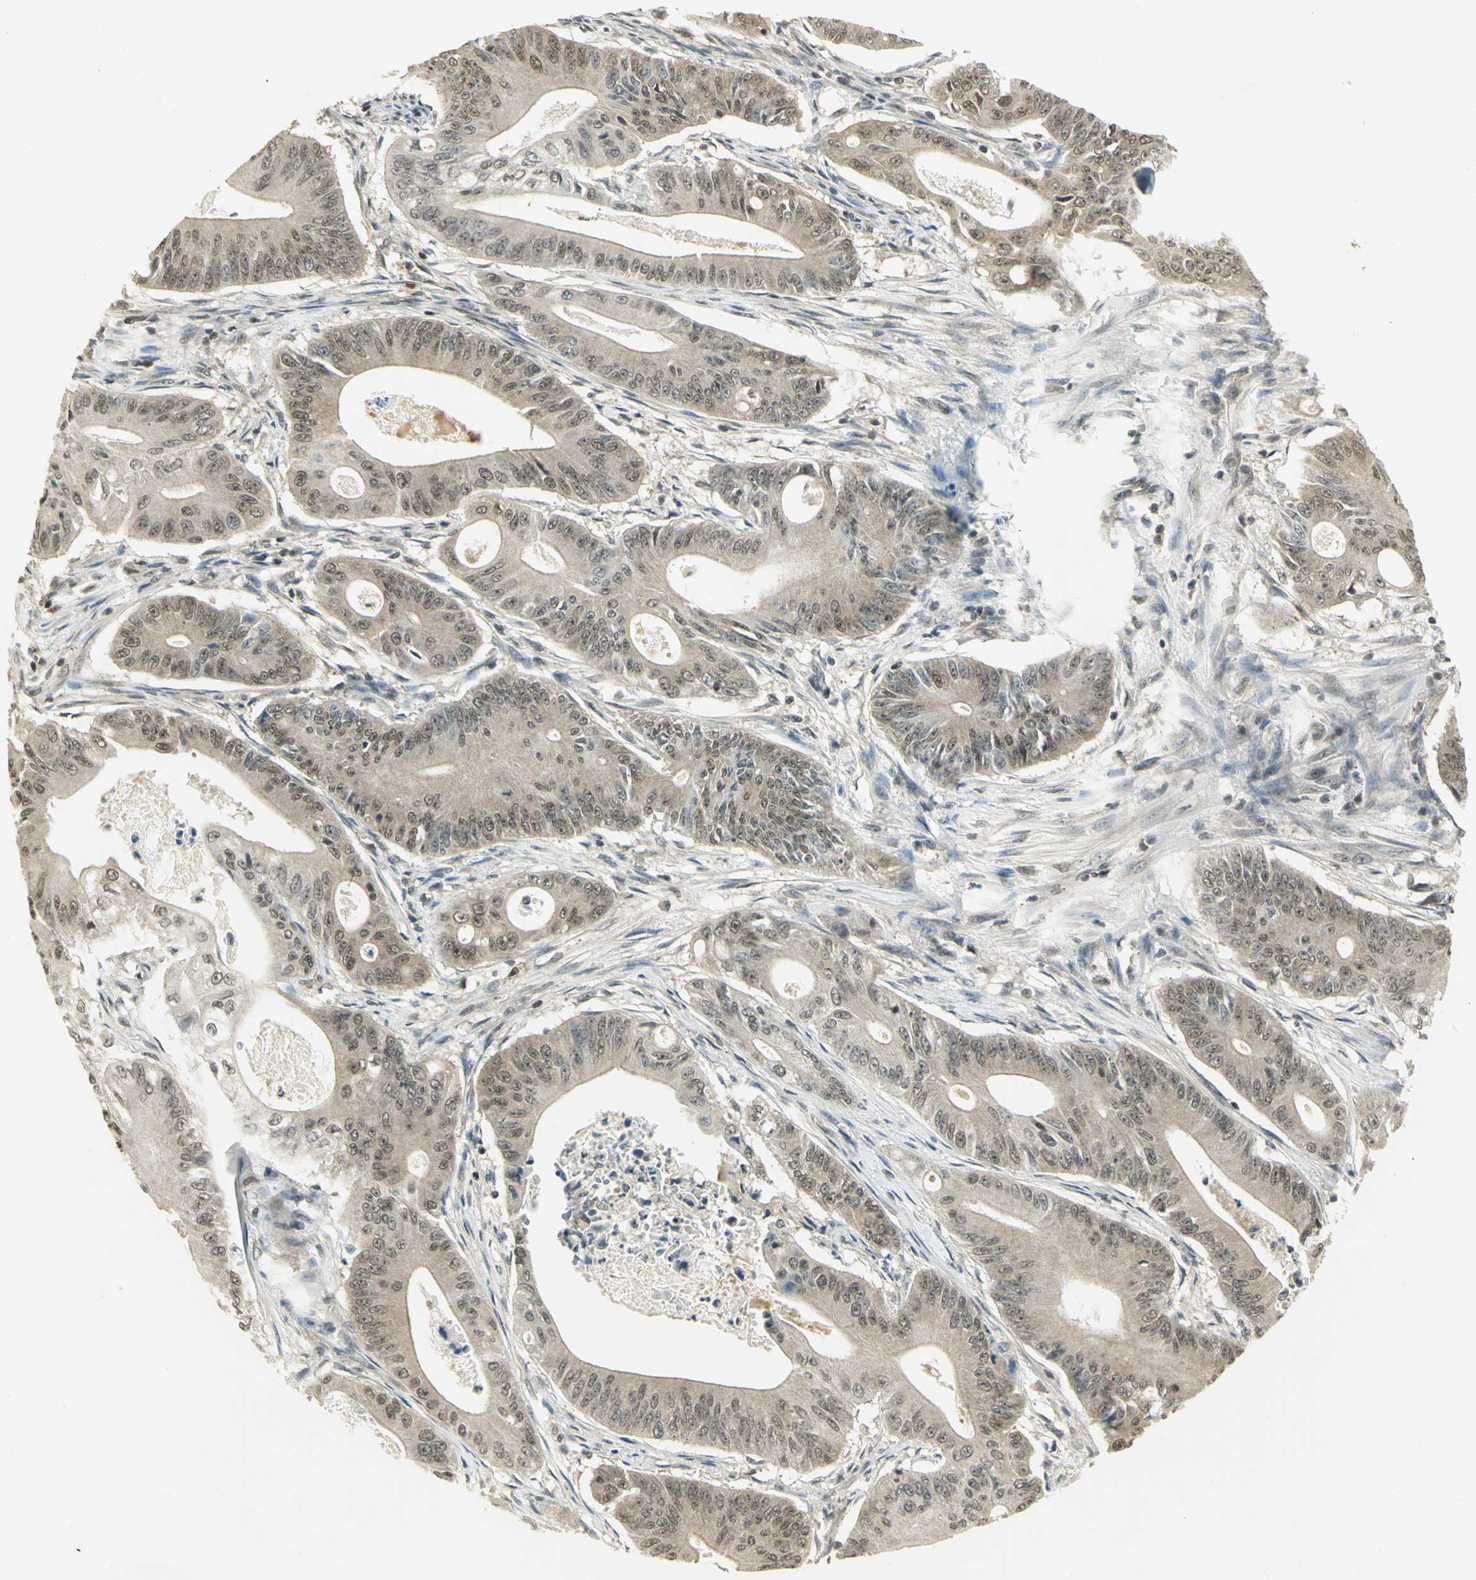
{"staining": {"intensity": "weak", "quantity": ">75%", "location": "cytoplasmic/membranous"}, "tissue": "pancreatic cancer", "cell_type": "Tumor cells", "image_type": "cancer", "snomed": [{"axis": "morphology", "description": "Normal tissue, NOS"}, {"axis": "topography", "description": "Lymph node"}], "caption": "Protein staining reveals weak cytoplasmic/membranous expression in approximately >75% of tumor cells in pancreatic cancer.", "gene": "CDC34", "patient": {"sex": "male", "age": 62}}